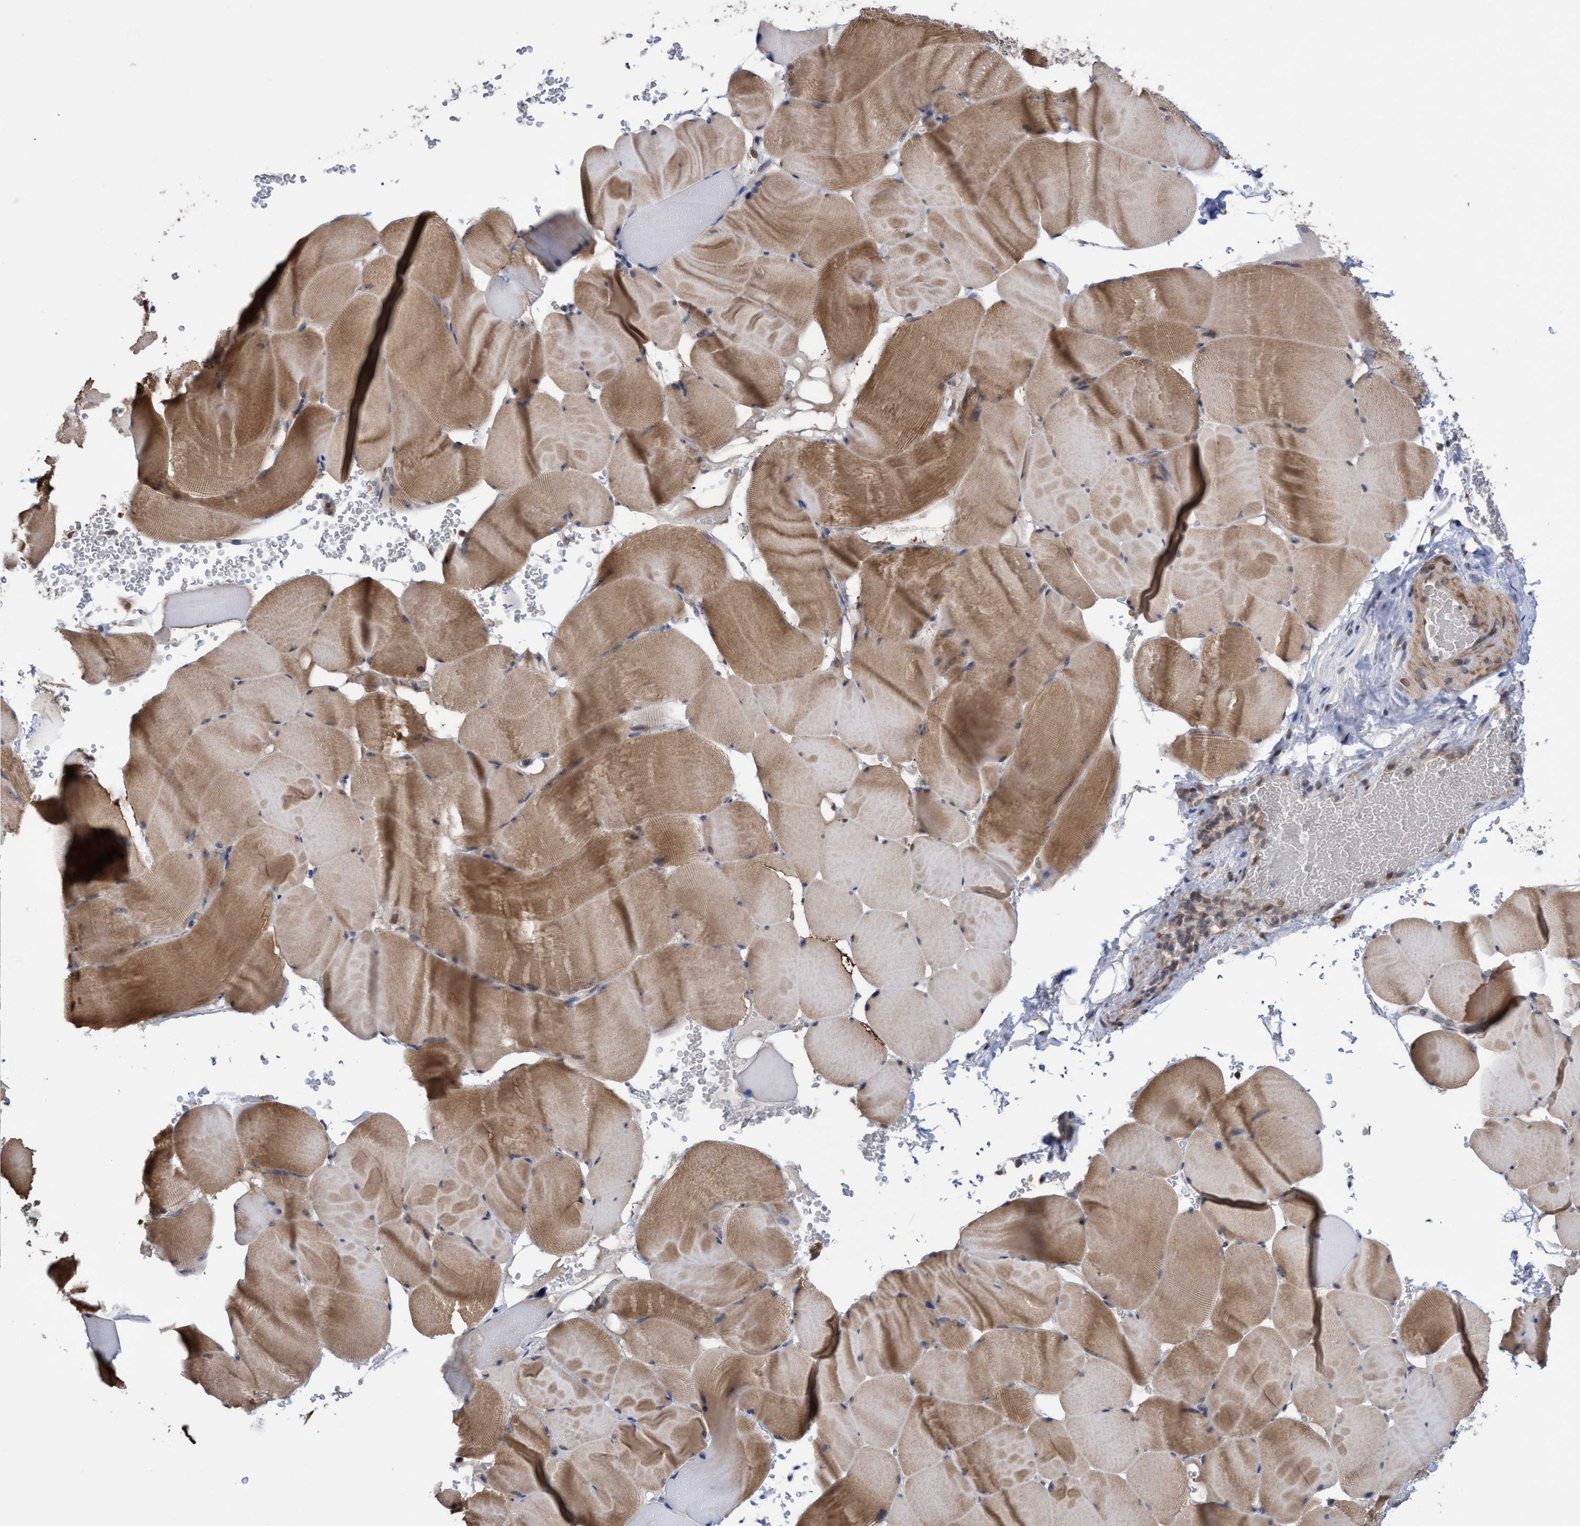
{"staining": {"intensity": "moderate", "quantity": ">75%", "location": "cytoplasmic/membranous,nuclear"}, "tissue": "skeletal muscle", "cell_type": "Myocytes", "image_type": "normal", "snomed": [{"axis": "morphology", "description": "Normal tissue, NOS"}, {"axis": "topography", "description": "Skeletal muscle"}], "caption": "Immunohistochemical staining of normal human skeletal muscle demonstrates moderate cytoplasmic/membranous,nuclear protein expression in approximately >75% of myocytes. The staining was performed using DAB (3,3'-diaminobenzidine), with brown indicating positive protein expression. Nuclei are stained blue with hematoxylin.", "gene": "SLBP", "patient": {"sex": "male", "age": 62}}